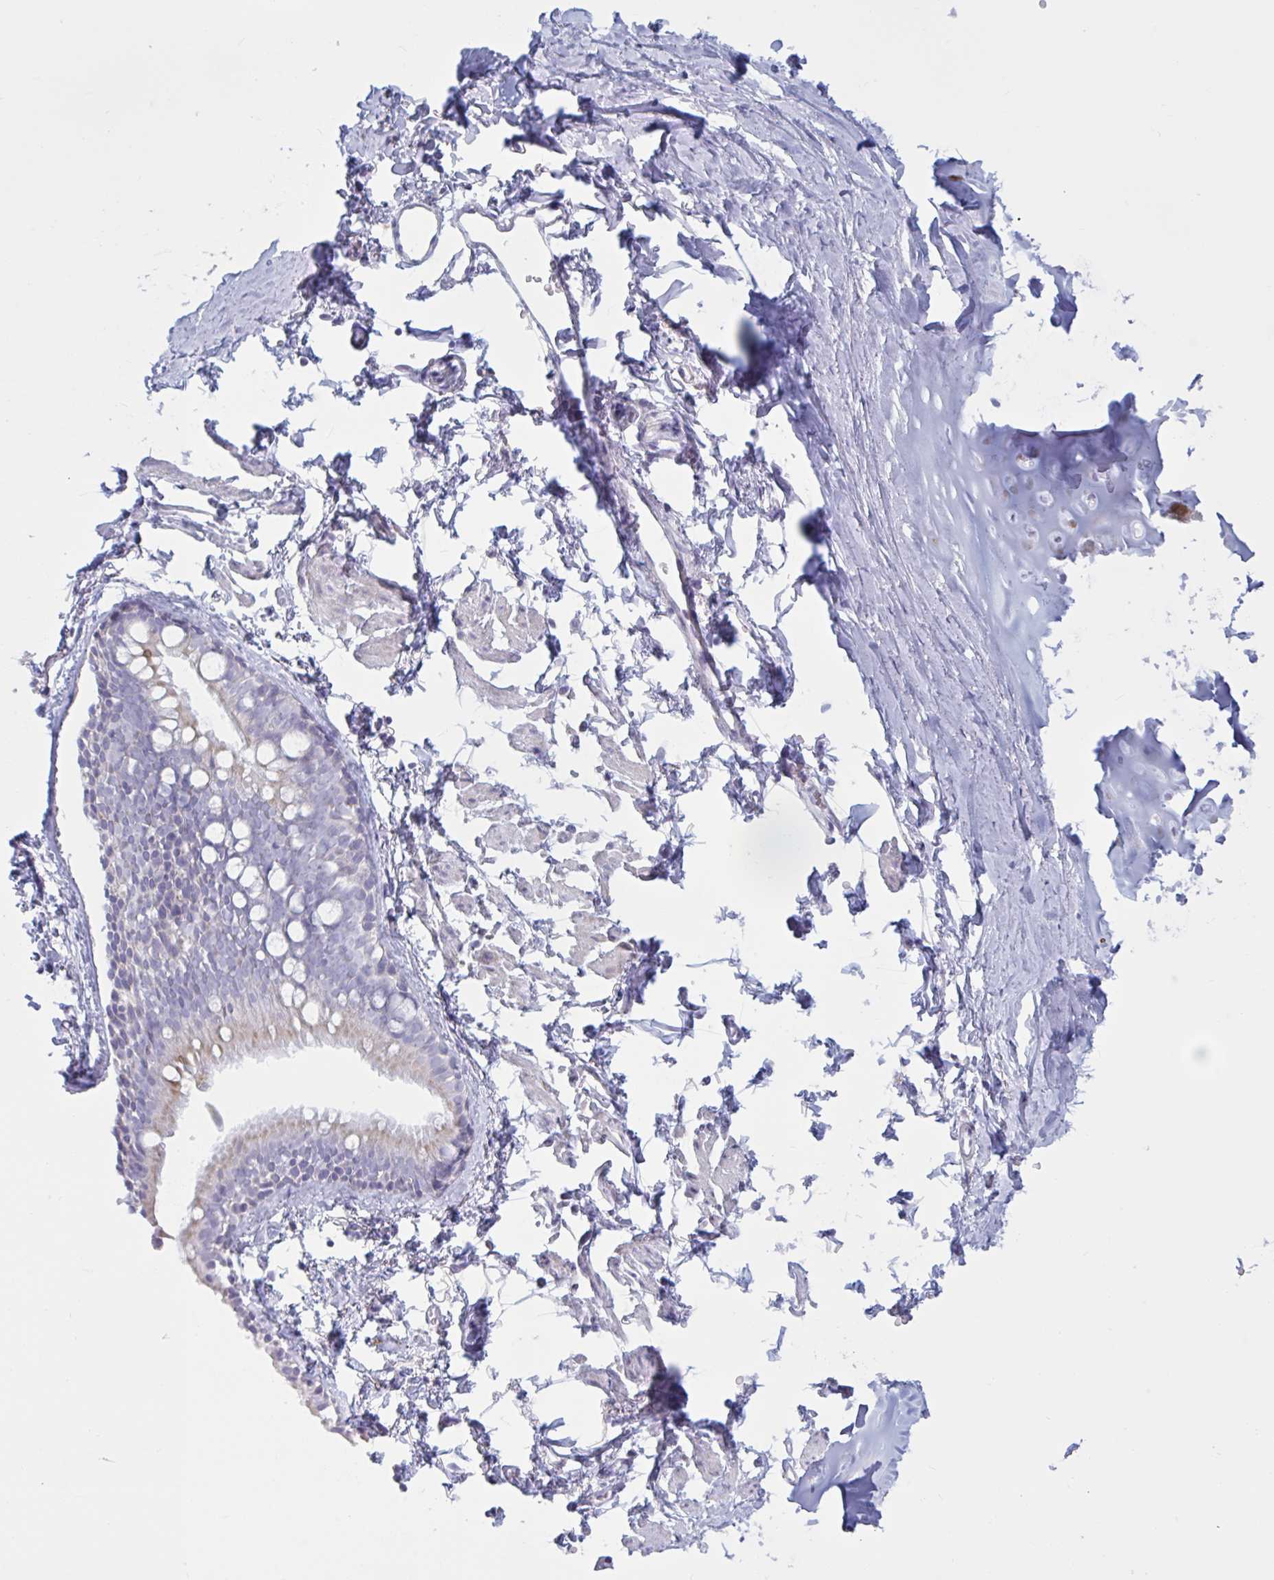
{"staining": {"intensity": "moderate", "quantity": "25%-75%", "location": "cytoplasmic/membranous"}, "tissue": "bronchus", "cell_type": "Respiratory epithelial cells", "image_type": "normal", "snomed": [{"axis": "morphology", "description": "Normal tissue, NOS"}, {"axis": "topography", "description": "Cartilage tissue"}, {"axis": "topography", "description": "Bronchus"}], "caption": "Bronchus stained for a protein (brown) shows moderate cytoplasmic/membranous positive staining in approximately 25%-75% of respiratory epithelial cells.", "gene": "ATG9A", "patient": {"sex": "female", "age": 59}}